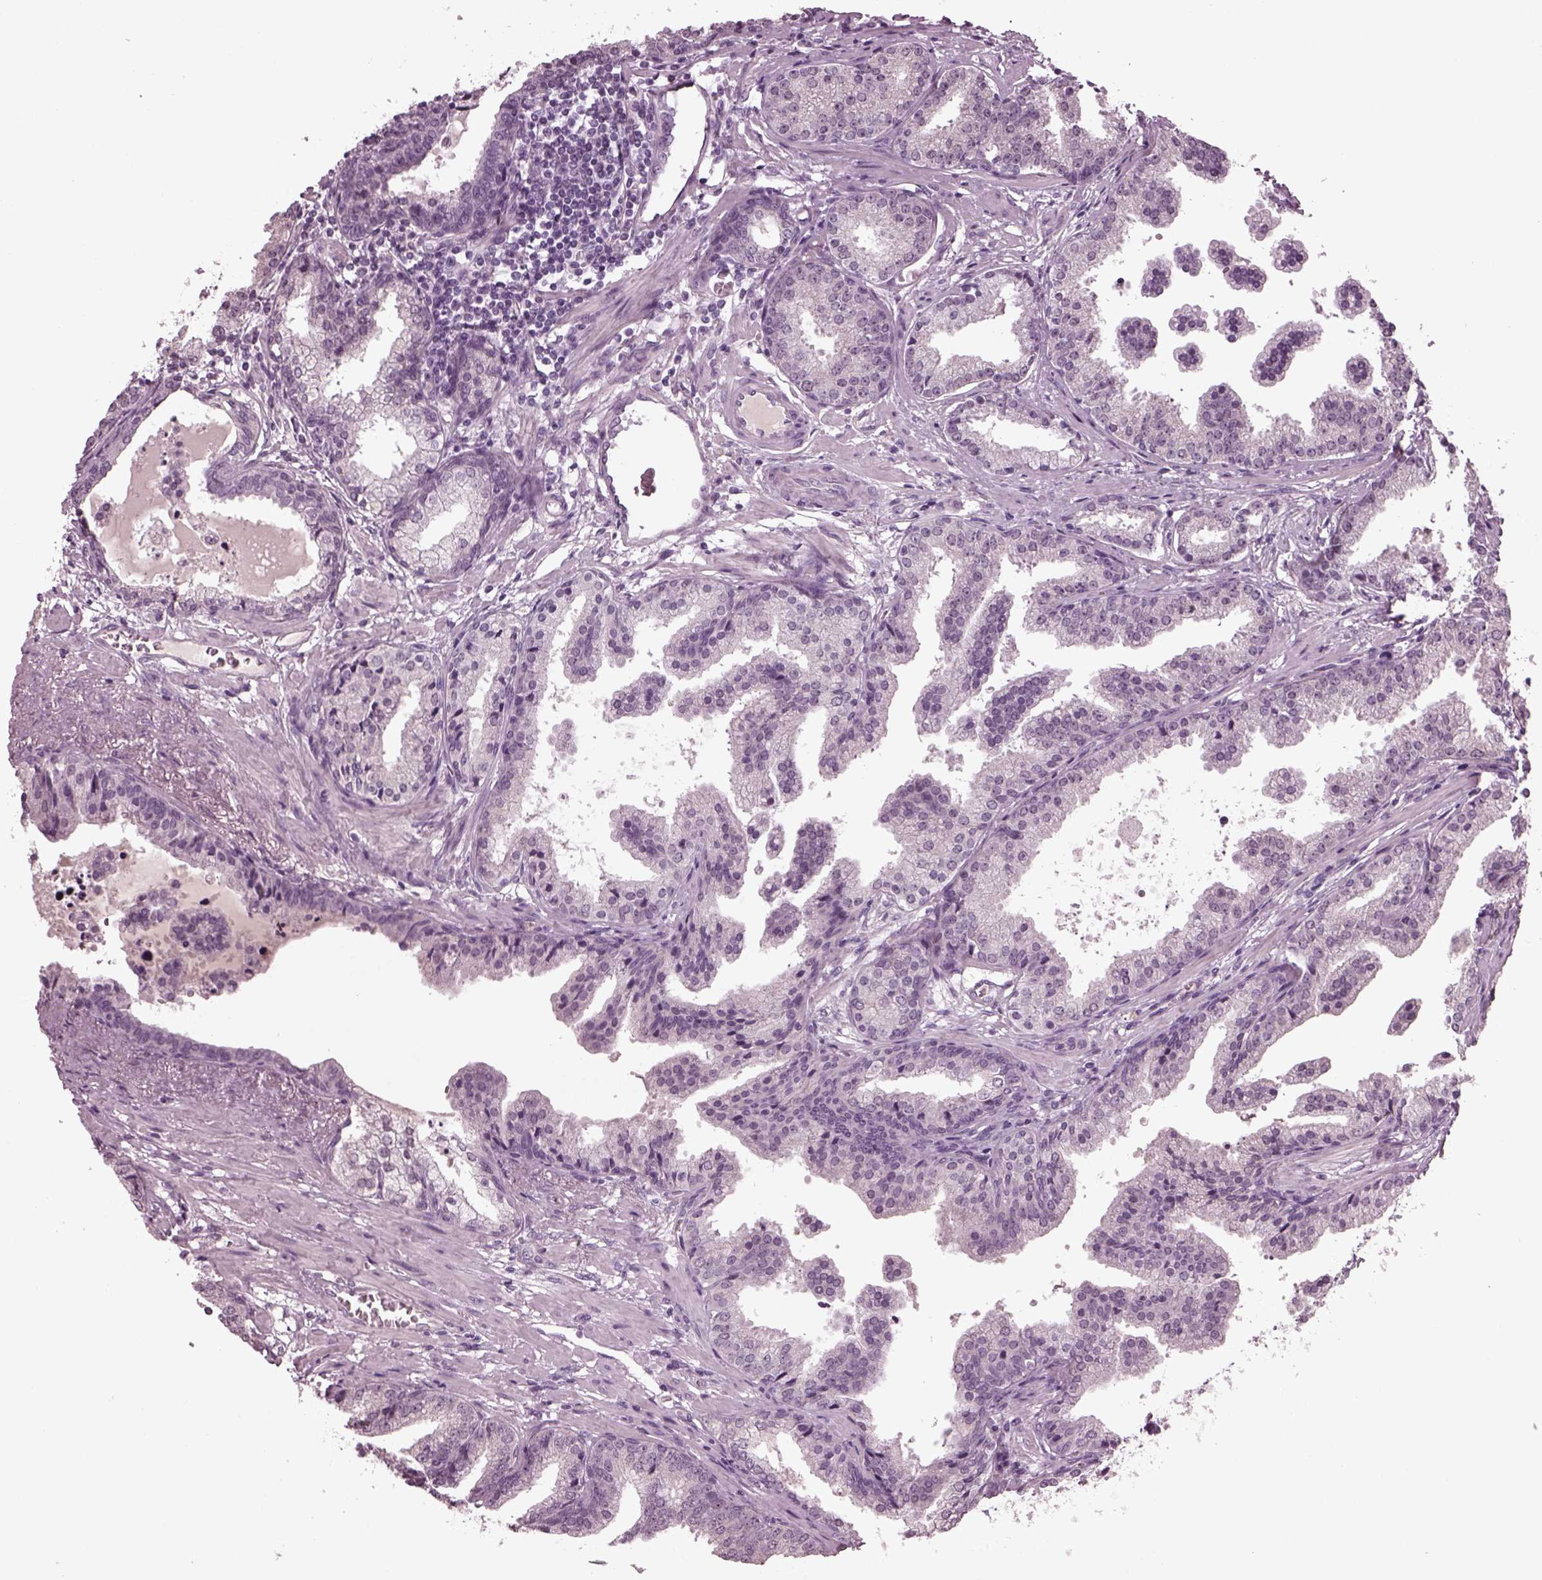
{"staining": {"intensity": "negative", "quantity": "none", "location": "none"}, "tissue": "prostate cancer", "cell_type": "Tumor cells", "image_type": "cancer", "snomed": [{"axis": "morphology", "description": "Adenocarcinoma, NOS"}, {"axis": "topography", "description": "Prostate"}], "caption": "Immunohistochemical staining of human prostate adenocarcinoma shows no significant expression in tumor cells.", "gene": "CLCN4", "patient": {"sex": "male", "age": 64}}